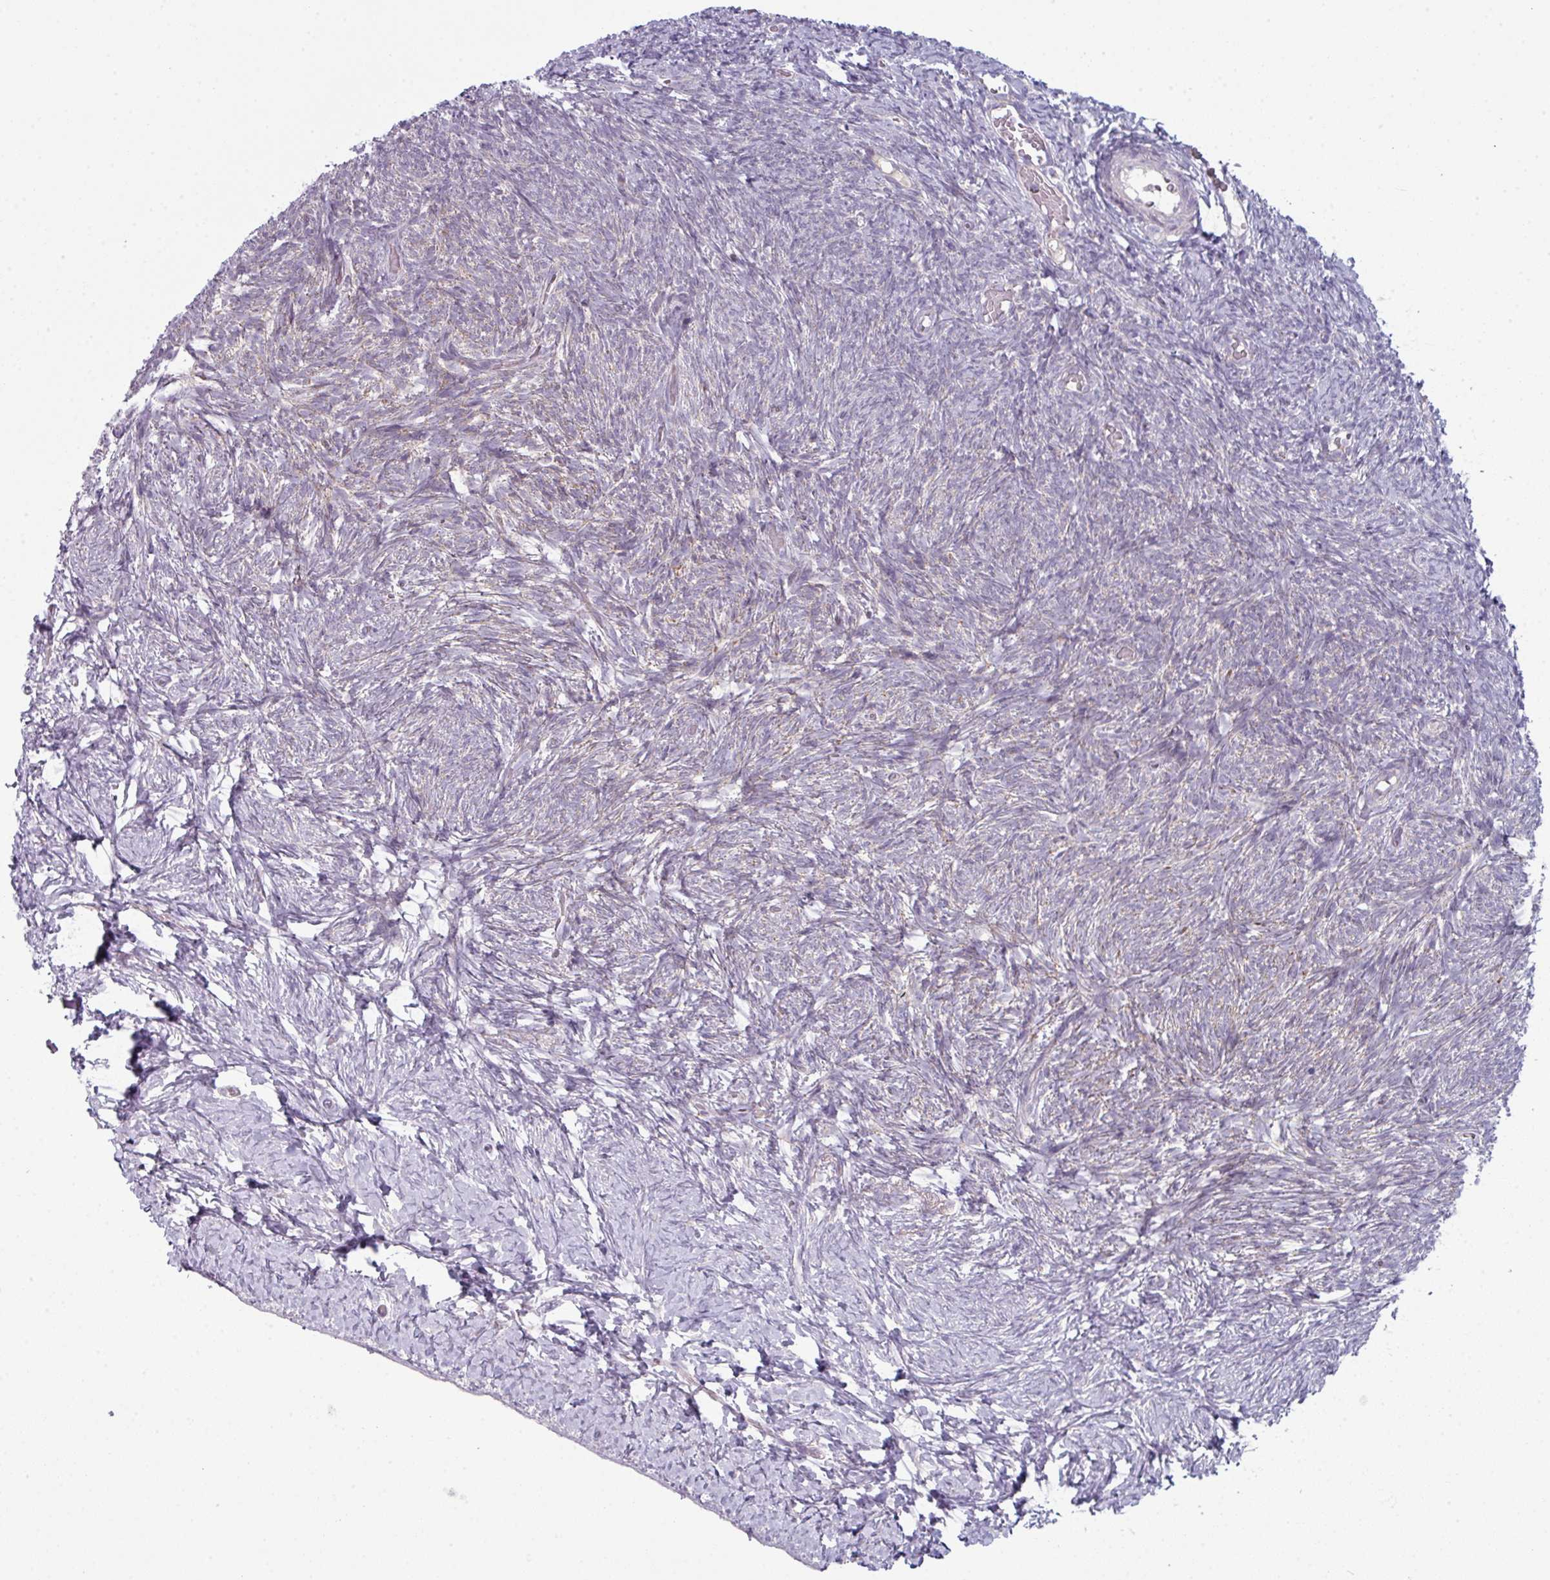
{"staining": {"intensity": "strong", "quantity": ">75%", "location": "cytoplasmic/membranous"}, "tissue": "ovary", "cell_type": "Follicle cells", "image_type": "normal", "snomed": [{"axis": "morphology", "description": "Normal tissue, NOS"}, {"axis": "topography", "description": "Ovary"}], "caption": "Immunohistochemical staining of benign ovary exhibits high levels of strong cytoplasmic/membranous positivity in approximately >75% of follicle cells.", "gene": "ZNF615", "patient": {"sex": "female", "age": 39}}